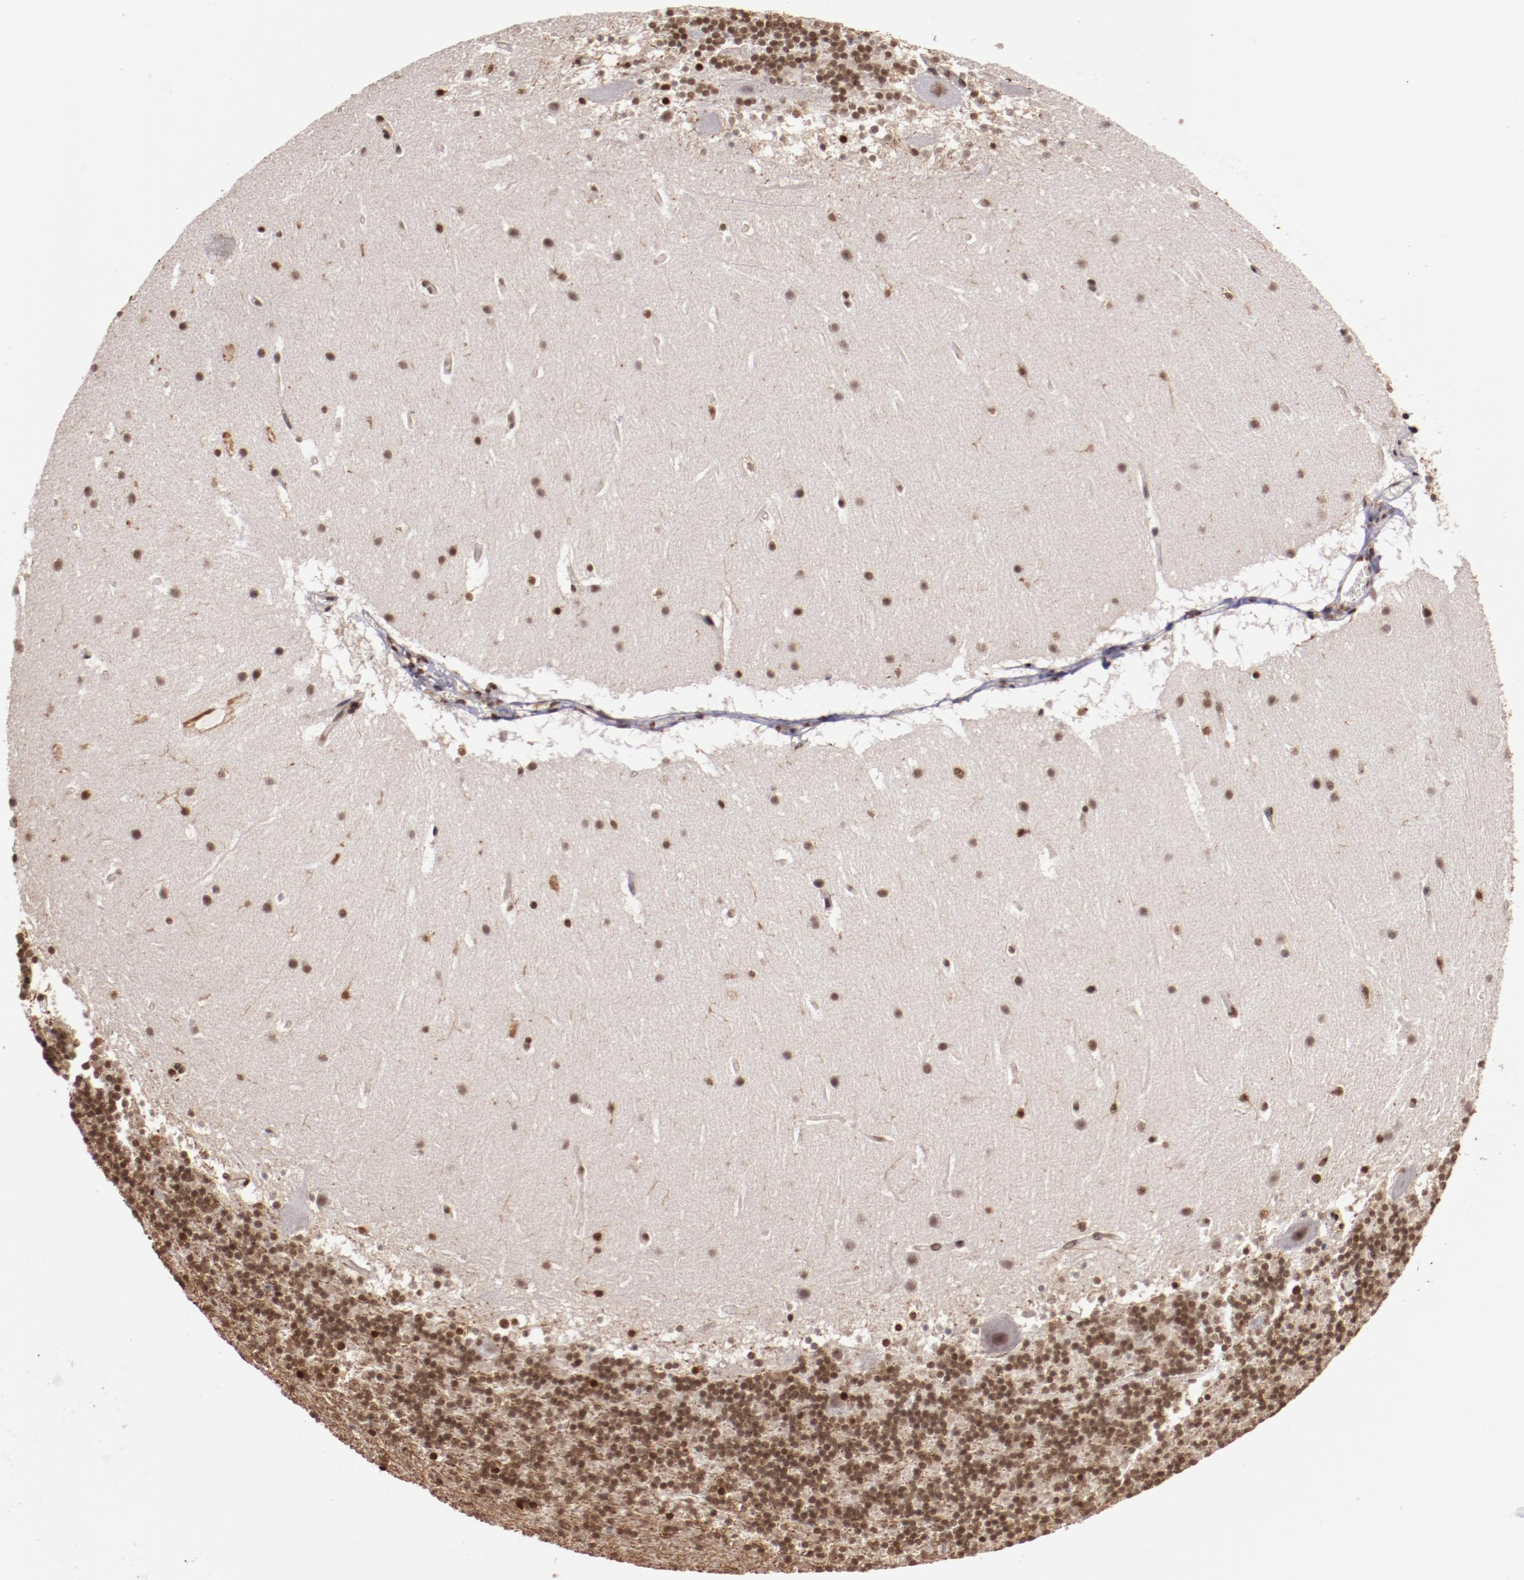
{"staining": {"intensity": "moderate", "quantity": ">75%", "location": "nuclear"}, "tissue": "cerebellum", "cell_type": "Cells in granular layer", "image_type": "normal", "snomed": [{"axis": "morphology", "description": "Normal tissue, NOS"}, {"axis": "topography", "description": "Cerebellum"}], "caption": "Immunohistochemical staining of benign cerebellum exhibits medium levels of moderate nuclear staining in approximately >75% of cells in granular layer. The protein of interest is stained brown, and the nuclei are stained in blue (DAB IHC with brightfield microscopy, high magnification).", "gene": "STAG2", "patient": {"sex": "male", "age": 45}}